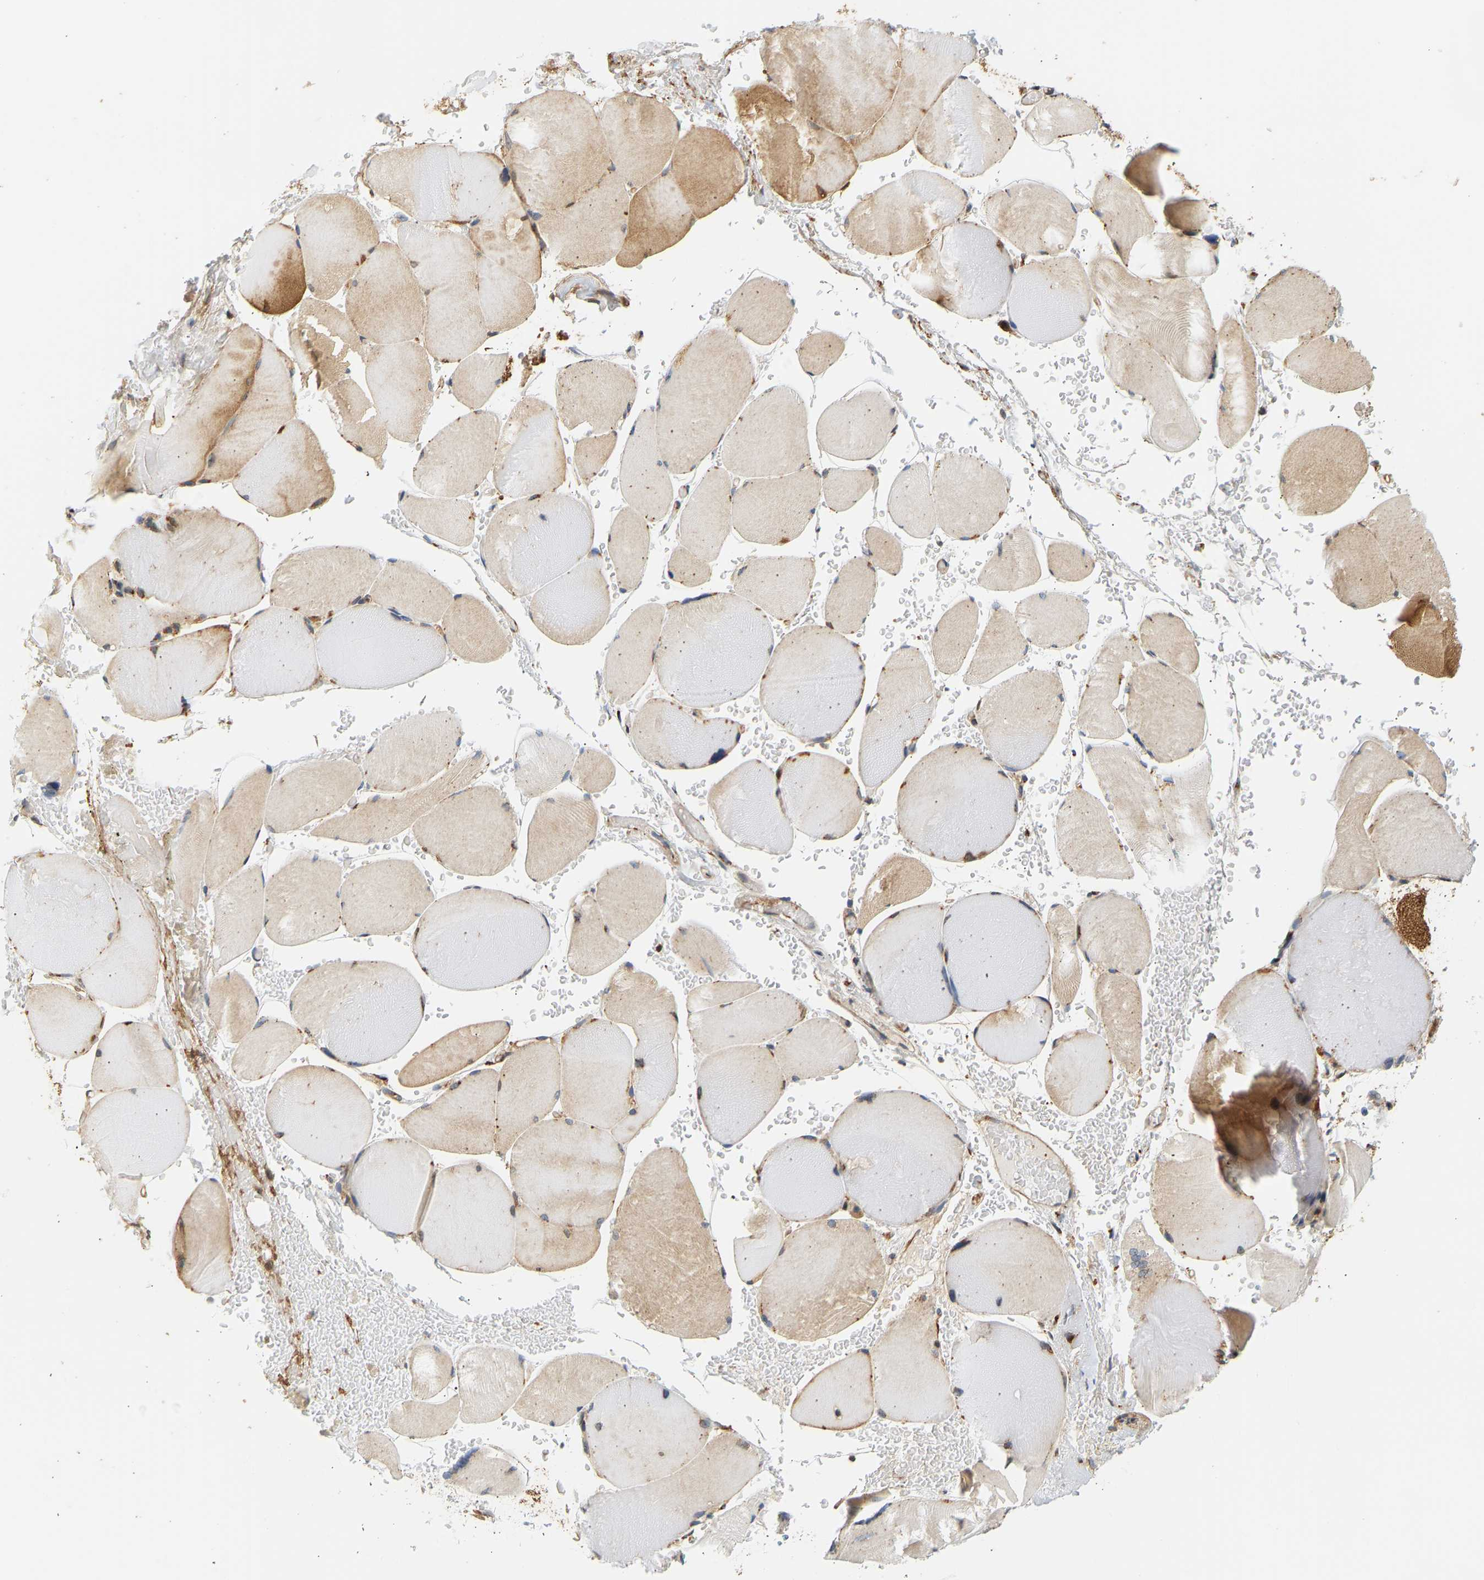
{"staining": {"intensity": "moderate", "quantity": "25%-75%", "location": "cytoplasmic/membranous"}, "tissue": "skeletal muscle", "cell_type": "Myocytes", "image_type": "normal", "snomed": [{"axis": "morphology", "description": "Normal tissue, NOS"}, {"axis": "topography", "description": "Skin"}, {"axis": "topography", "description": "Skeletal muscle"}], "caption": "A brown stain highlights moderate cytoplasmic/membranous positivity of a protein in myocytes of normal human skeletal muscle. Using DAB (brown) and hematoxylin (blue) stains, captured at high magnification using brightfield microscopy.", "gene": "CEP57", "patient": {"sex": "male", "age": 83}}